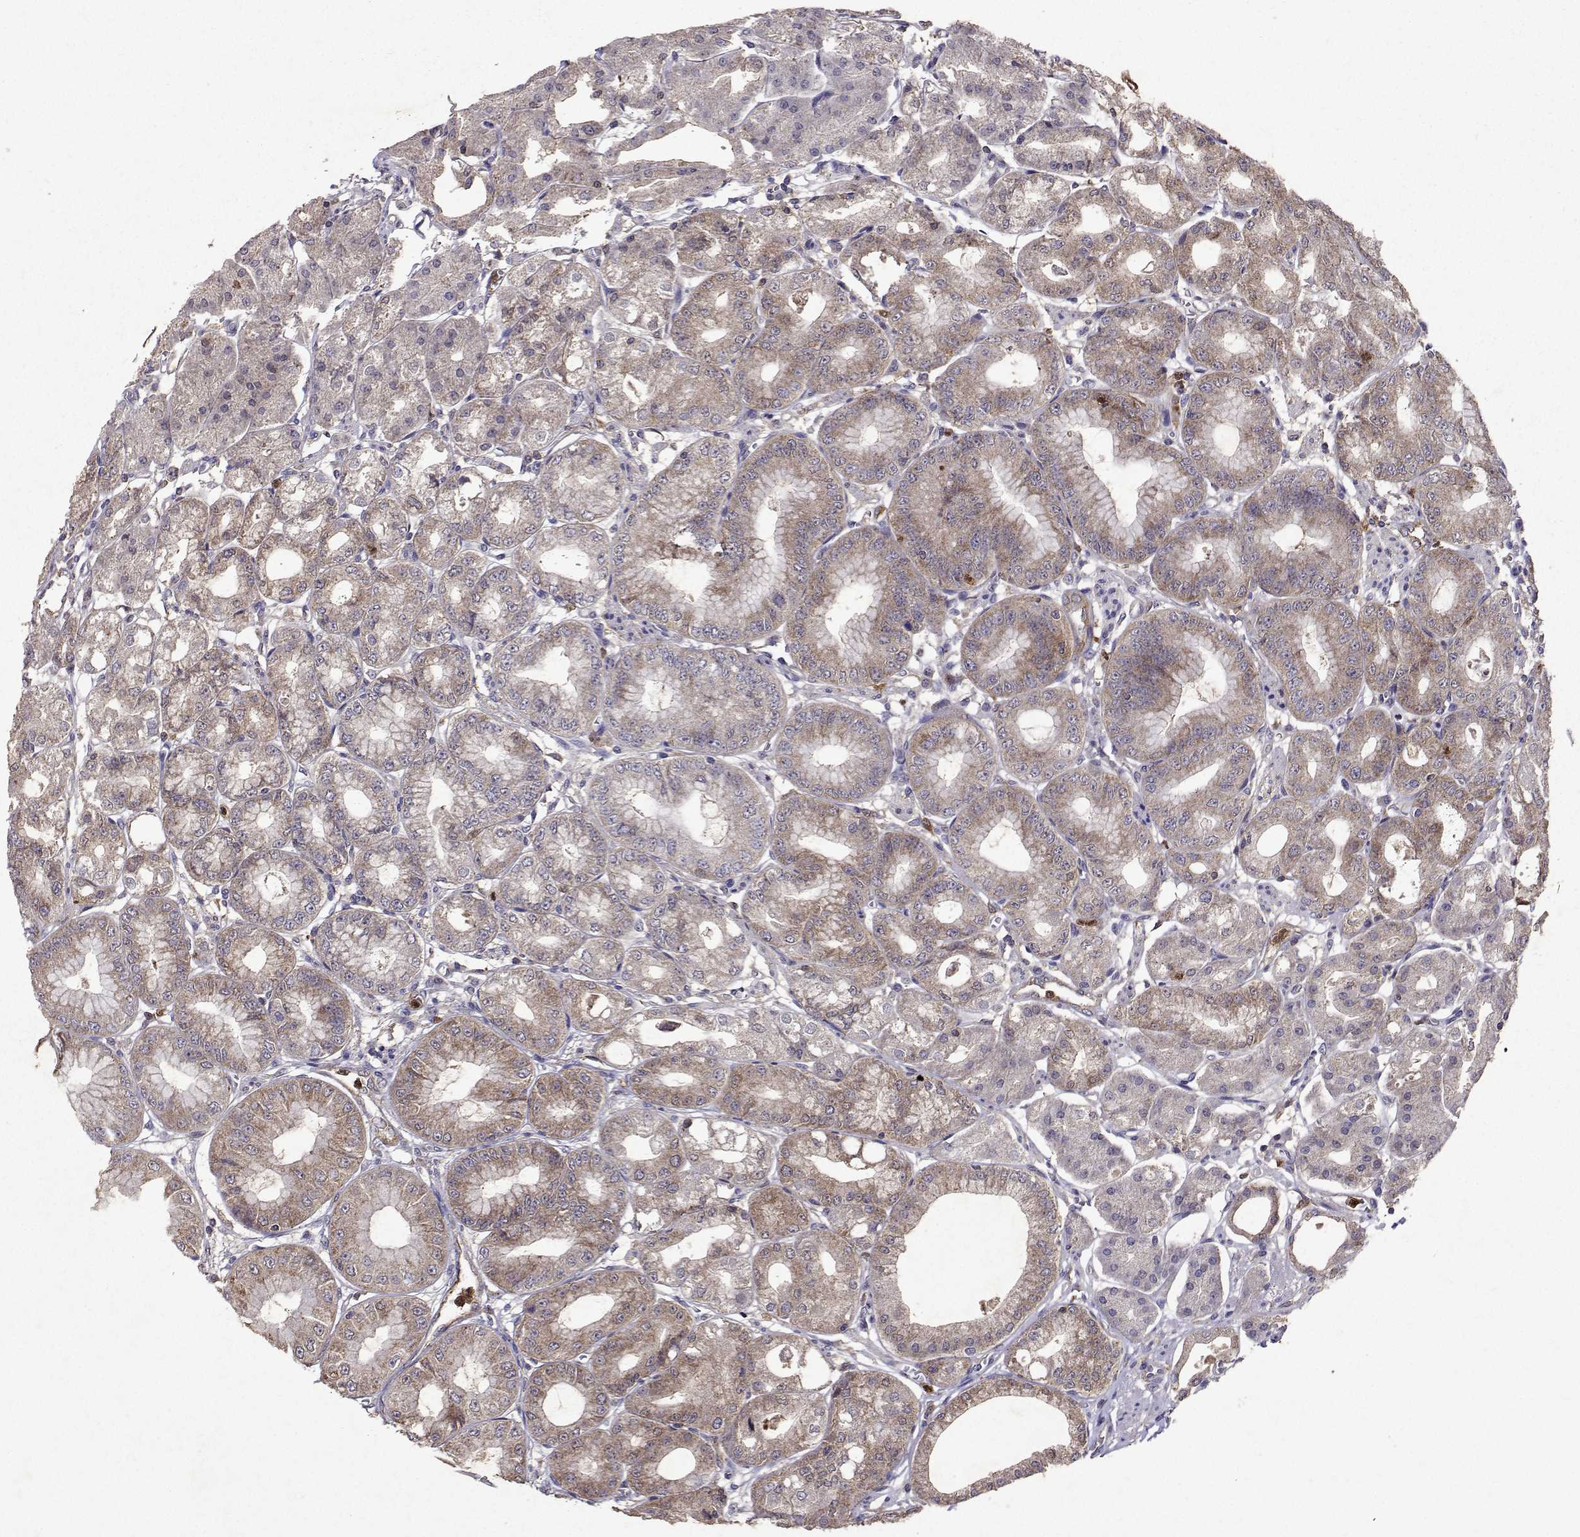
{"staining": {"intensity": "weak", "quantity": ">75%", "location": "cytoplasmic/membranous"}, "tissue": "stomach", "cell_type": "Glandular cells", "image_type": "normal", "snomed": [{"axis": "morphology", "description": "Normal tissue, NOS"}, {"axis": "topography", "description": "Stomach, lower"}], "caption": "Immunohistochemistry (DAB (3,3'-diaminobenzidine)) staining of unremarkable human stomach shows weak cytoplasmic/membranous protein staining in approximately >75% of glandular cells. The protein is stained brown, and the nuclei are stained in blue (DAB (3,3'-diaminobenzidine) IHC with brightfield microscopy, high magnification).", "gene": "APAF1", "patient": {"sex": "male", "age": 71}}